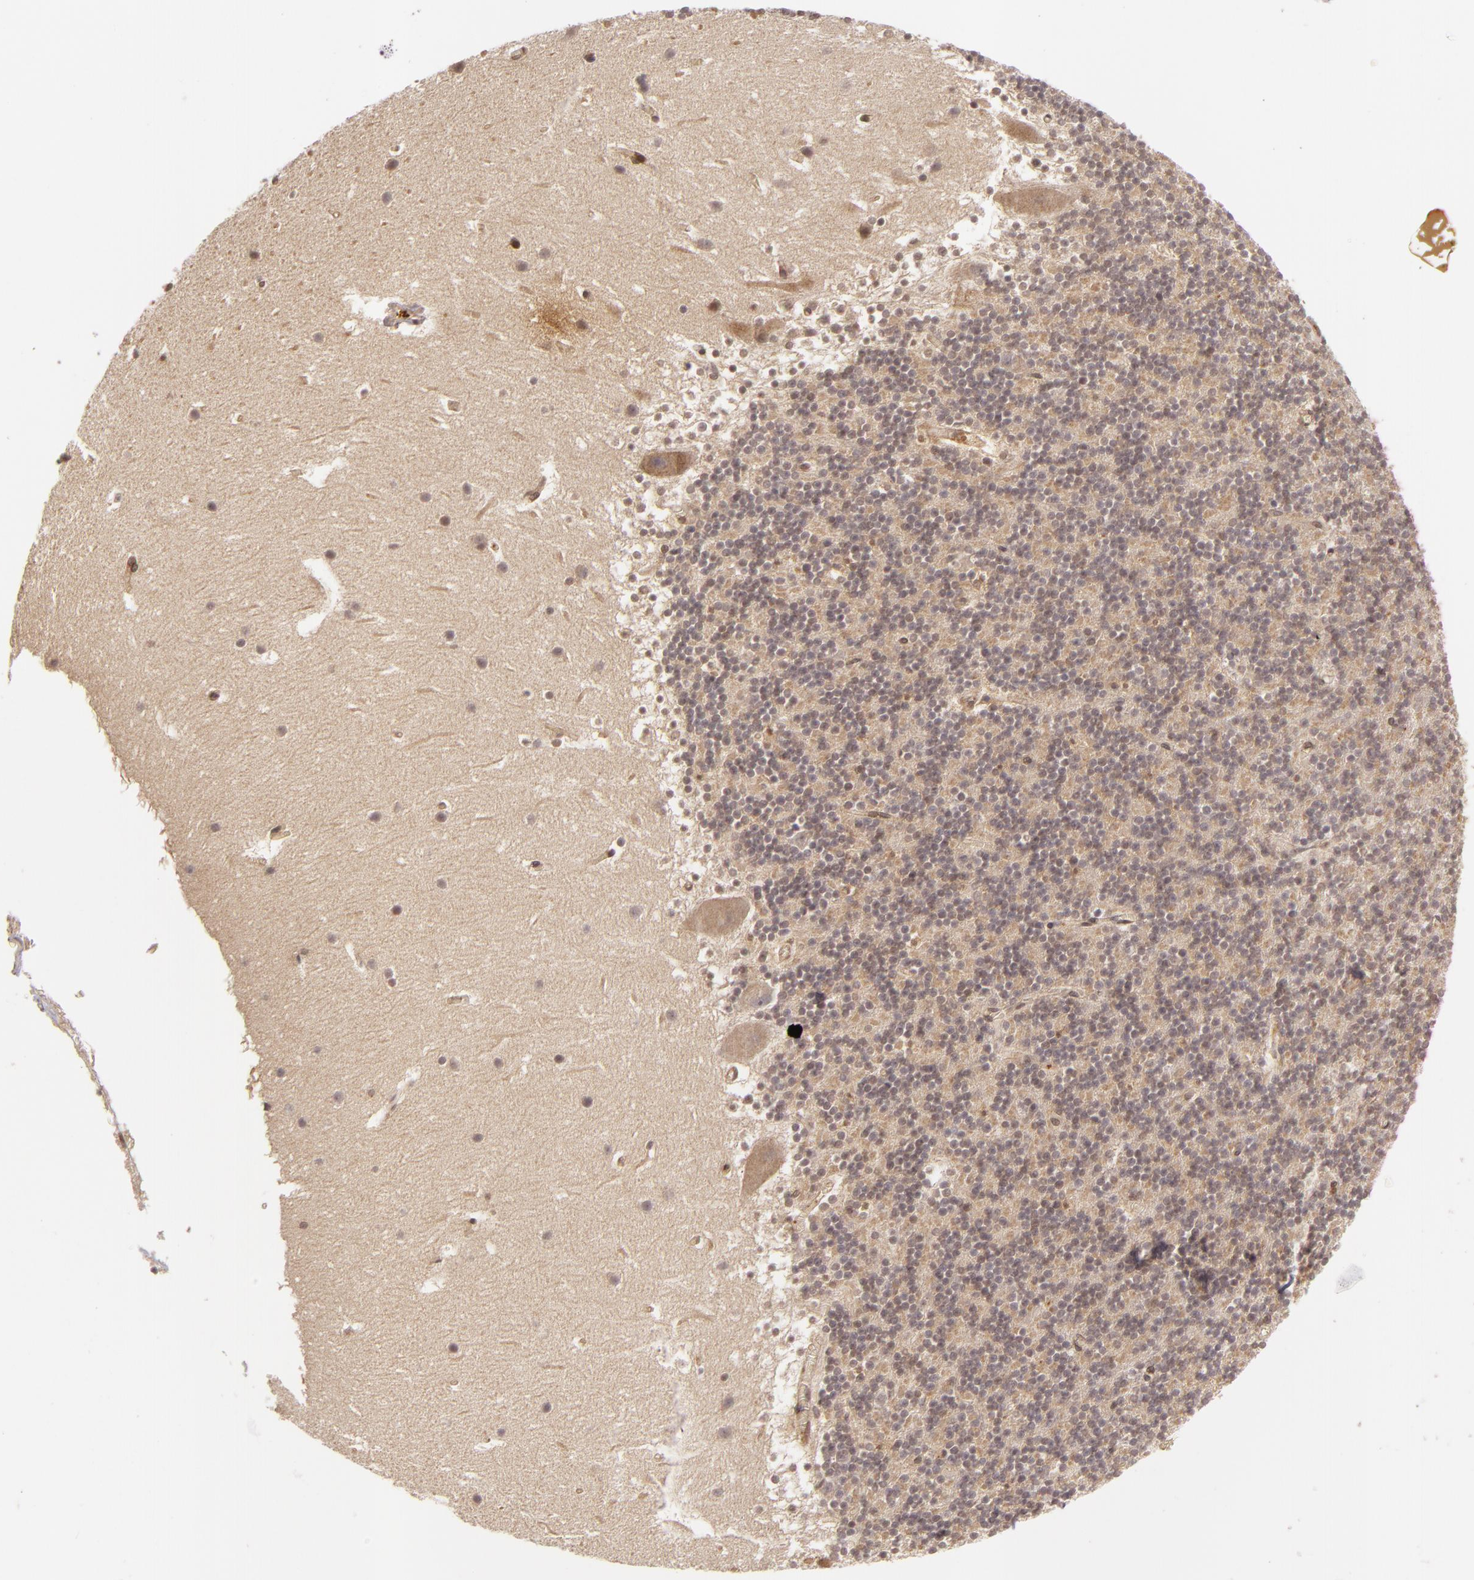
{"staining": {"intensity": "weak", "quantity": ">75%", "location": "cytoplasmic/membranous"}, "tissue": "cerebellum", "cell_type": "Cells in granular layer", "image_type": "normal", "snomed": [{"axis": "morphology", "description": "Normal tissue, NOS"}, {"axis": "topography", "description": "Cerebellum"}], "caption": "Cerebellum stained for a protein (brown) shows weak cytoplasmic/membranous positive staining in approximately >75% of cells in granular layer.", "gene": "ZBTB33", "patient": {"sex": "male", "age": 45}}